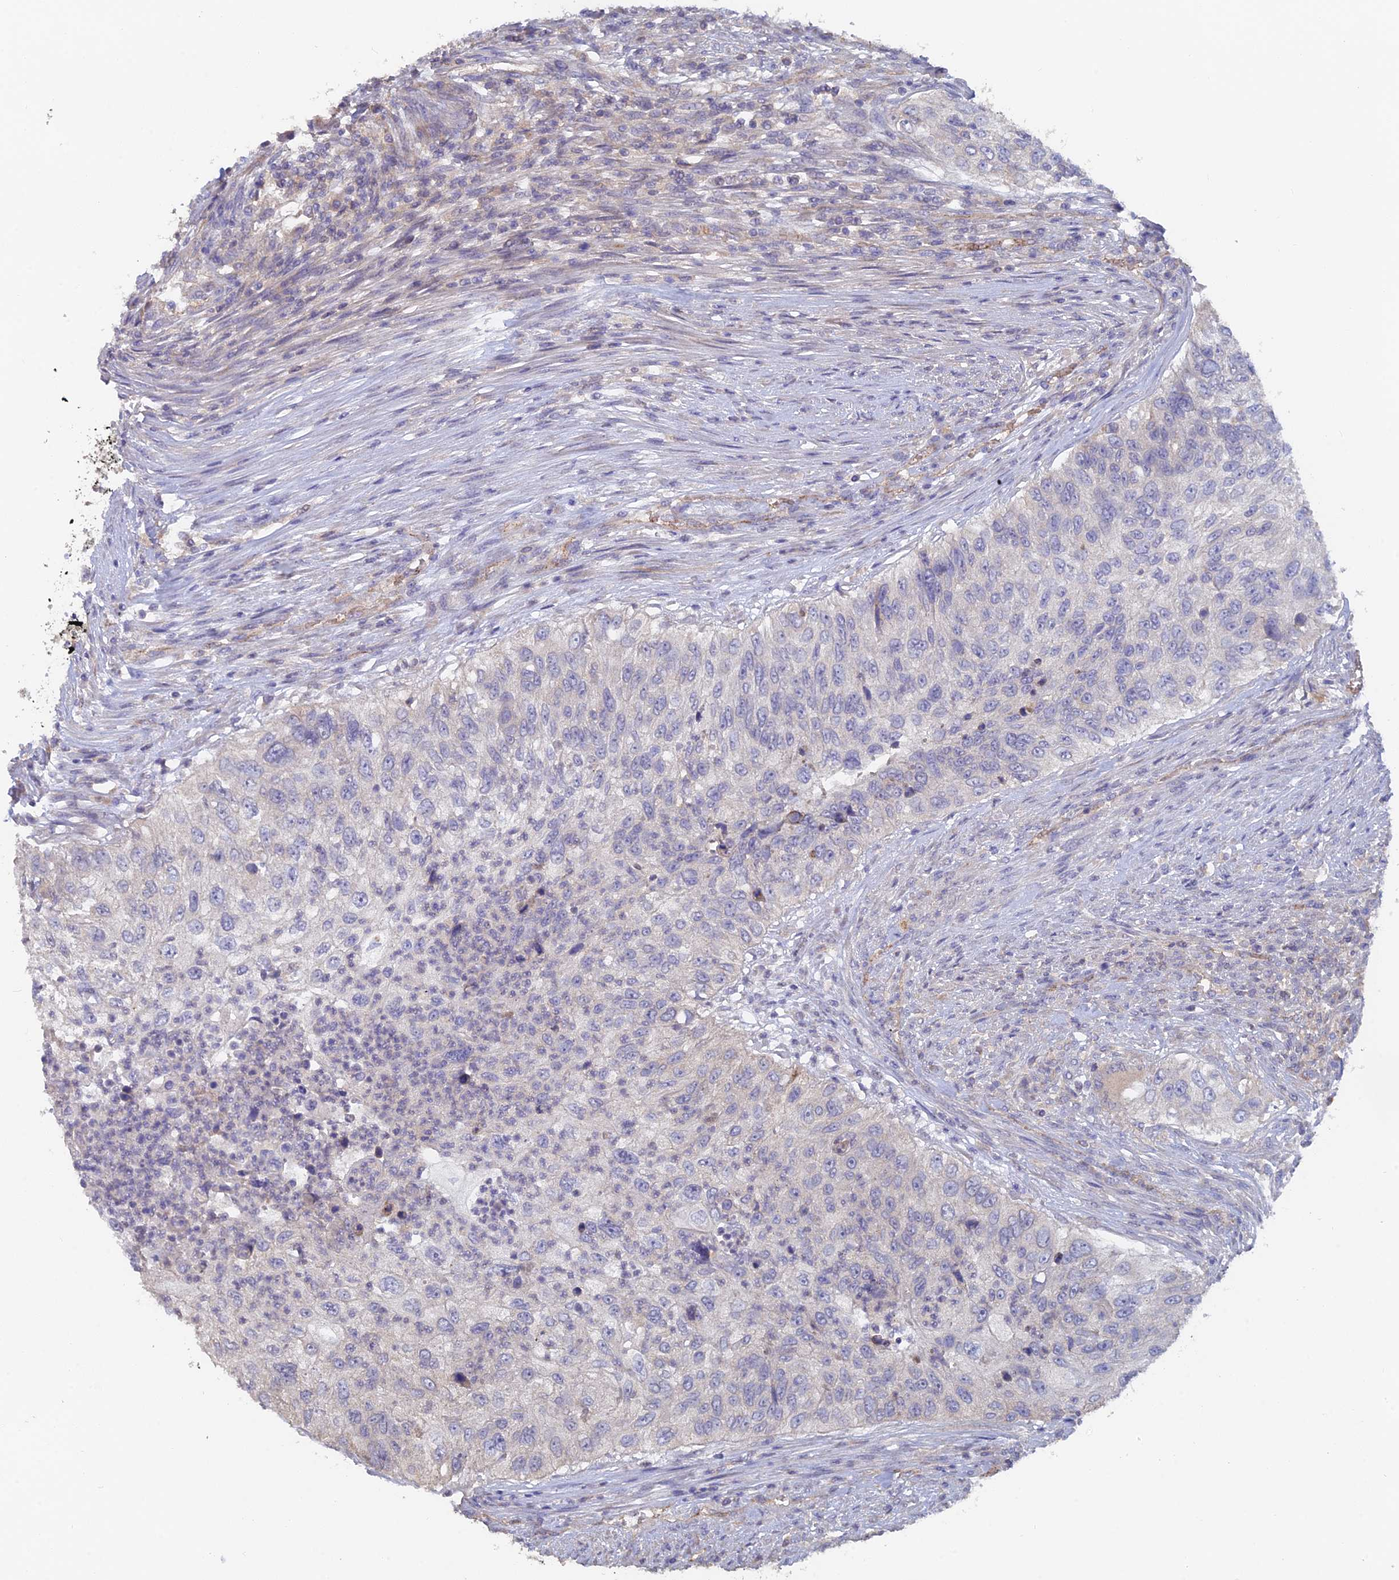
{"staining": {"intensity": "negative", "quantity": "none", "location": "none"}, "tissue": "urothelial cancer", "cell_type": "Tumor cells", "image_type": "cancer", "snomed": [{"axis": "morphology", "description": "Urothelial carcinoma, High grade"}, {"axis": "topography", "description": "Urinary bladder"}], "caption": "Protein analysis of urothelial cancer exhibits no significant positivity in tumor cells. Brightfield microscopy of immunohistochemistry (IHC) stained with DAB (3,3'-diaminobenzidine) (brown) and hematoxylin (blue), captured at high magnification.", "gene": "ARRDC1", "patient": {"sex": "female", "age": 60}}